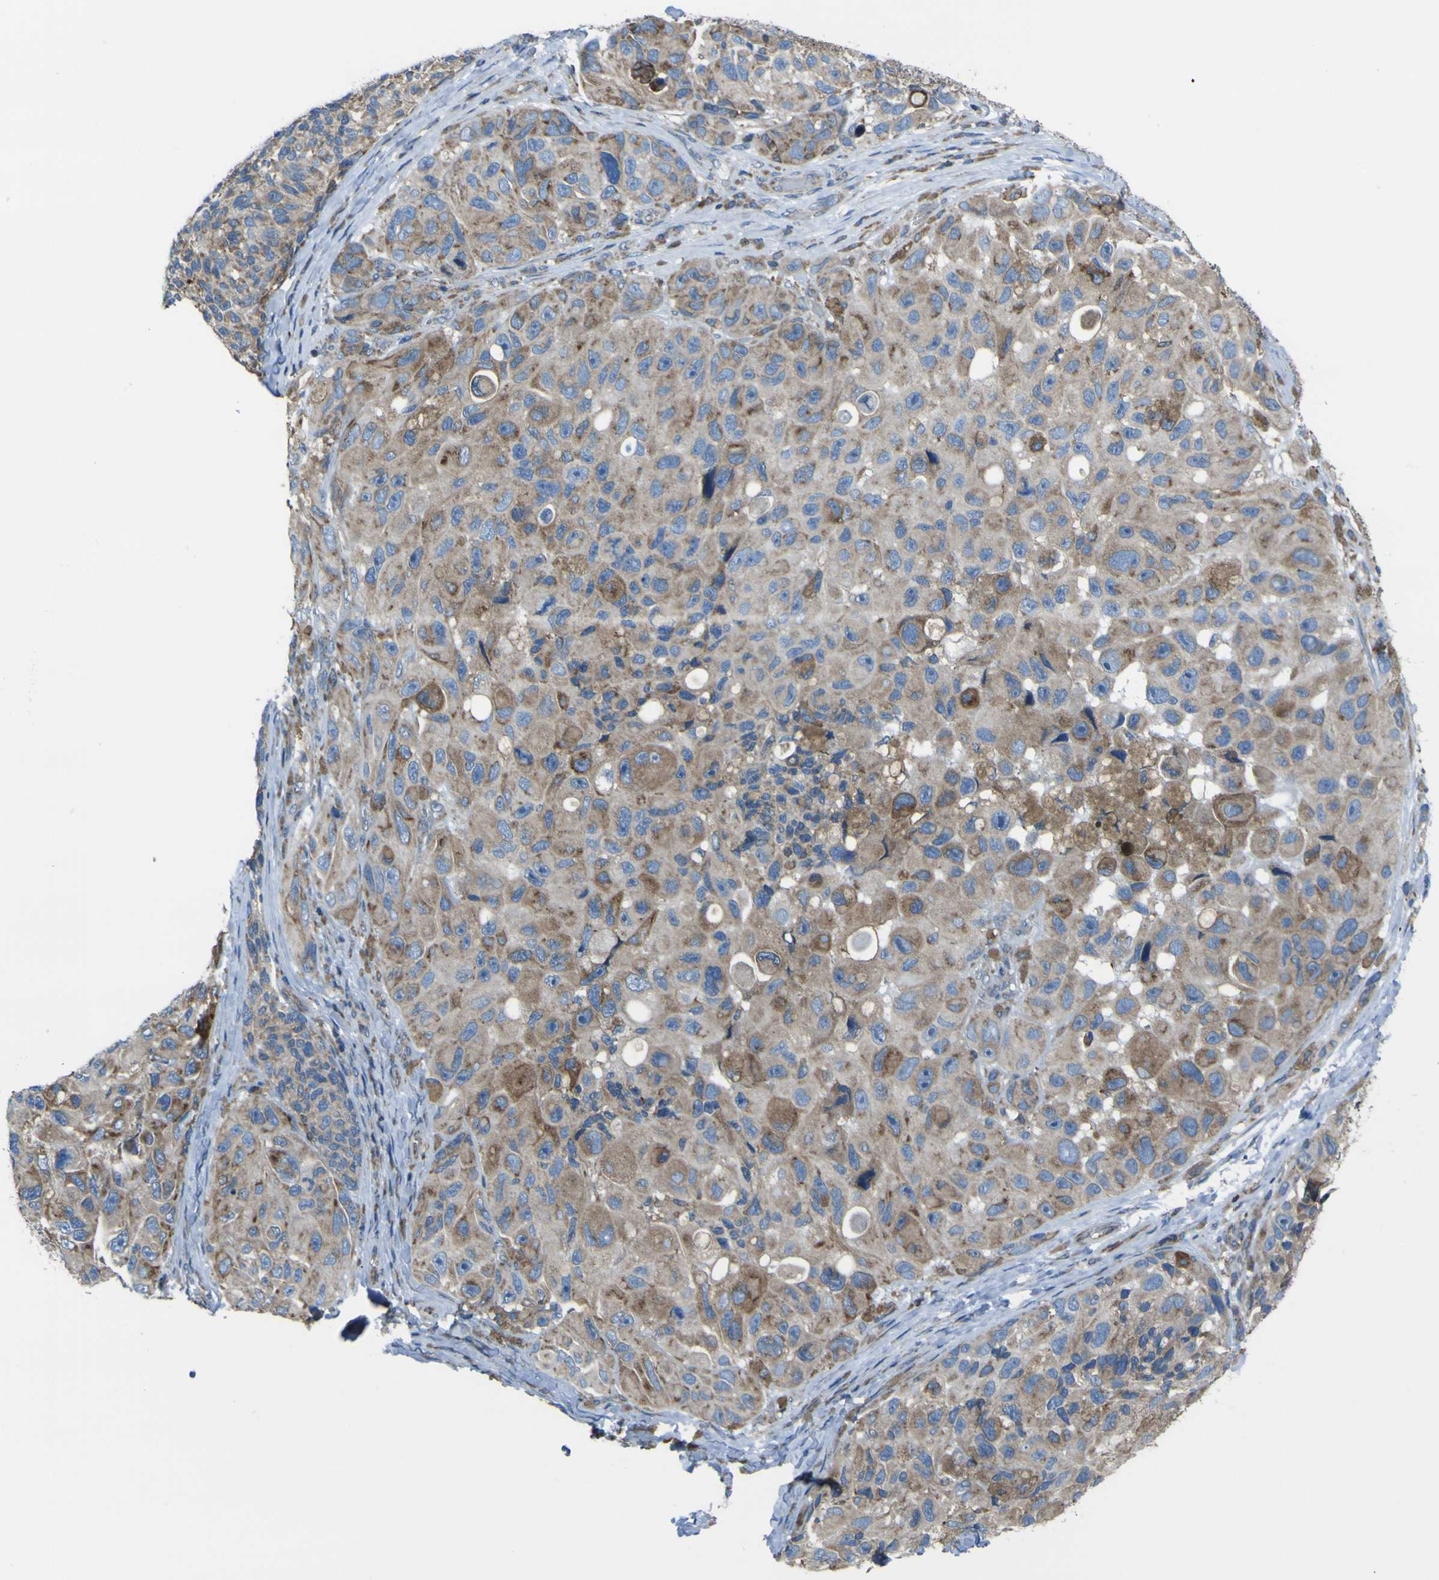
{"staining": {"intensity": "moderate", "quantity": ">75%", "location": "cytoplasmic/membranous"}, "tissue": "melanoma", "cell_type": "Tumor cells", "image_type": "cancer", "snomed": [{"axis": "morphology", "description": "Malignant melanoma, NOS"}, {"axis": "topography", "description": "Skin"}], "caption": "High-power microscopy captured an immunohistochemistry micrograph of malignant melanoma, revealing moderate cytoplasmic/membranous expression in about >75% of tumor cells. Immunohistochemistry stains the protein in brown and the nuclei are stained blue.", "gene": "STIM1", "patient": {"sex": "female", "age": 73}}